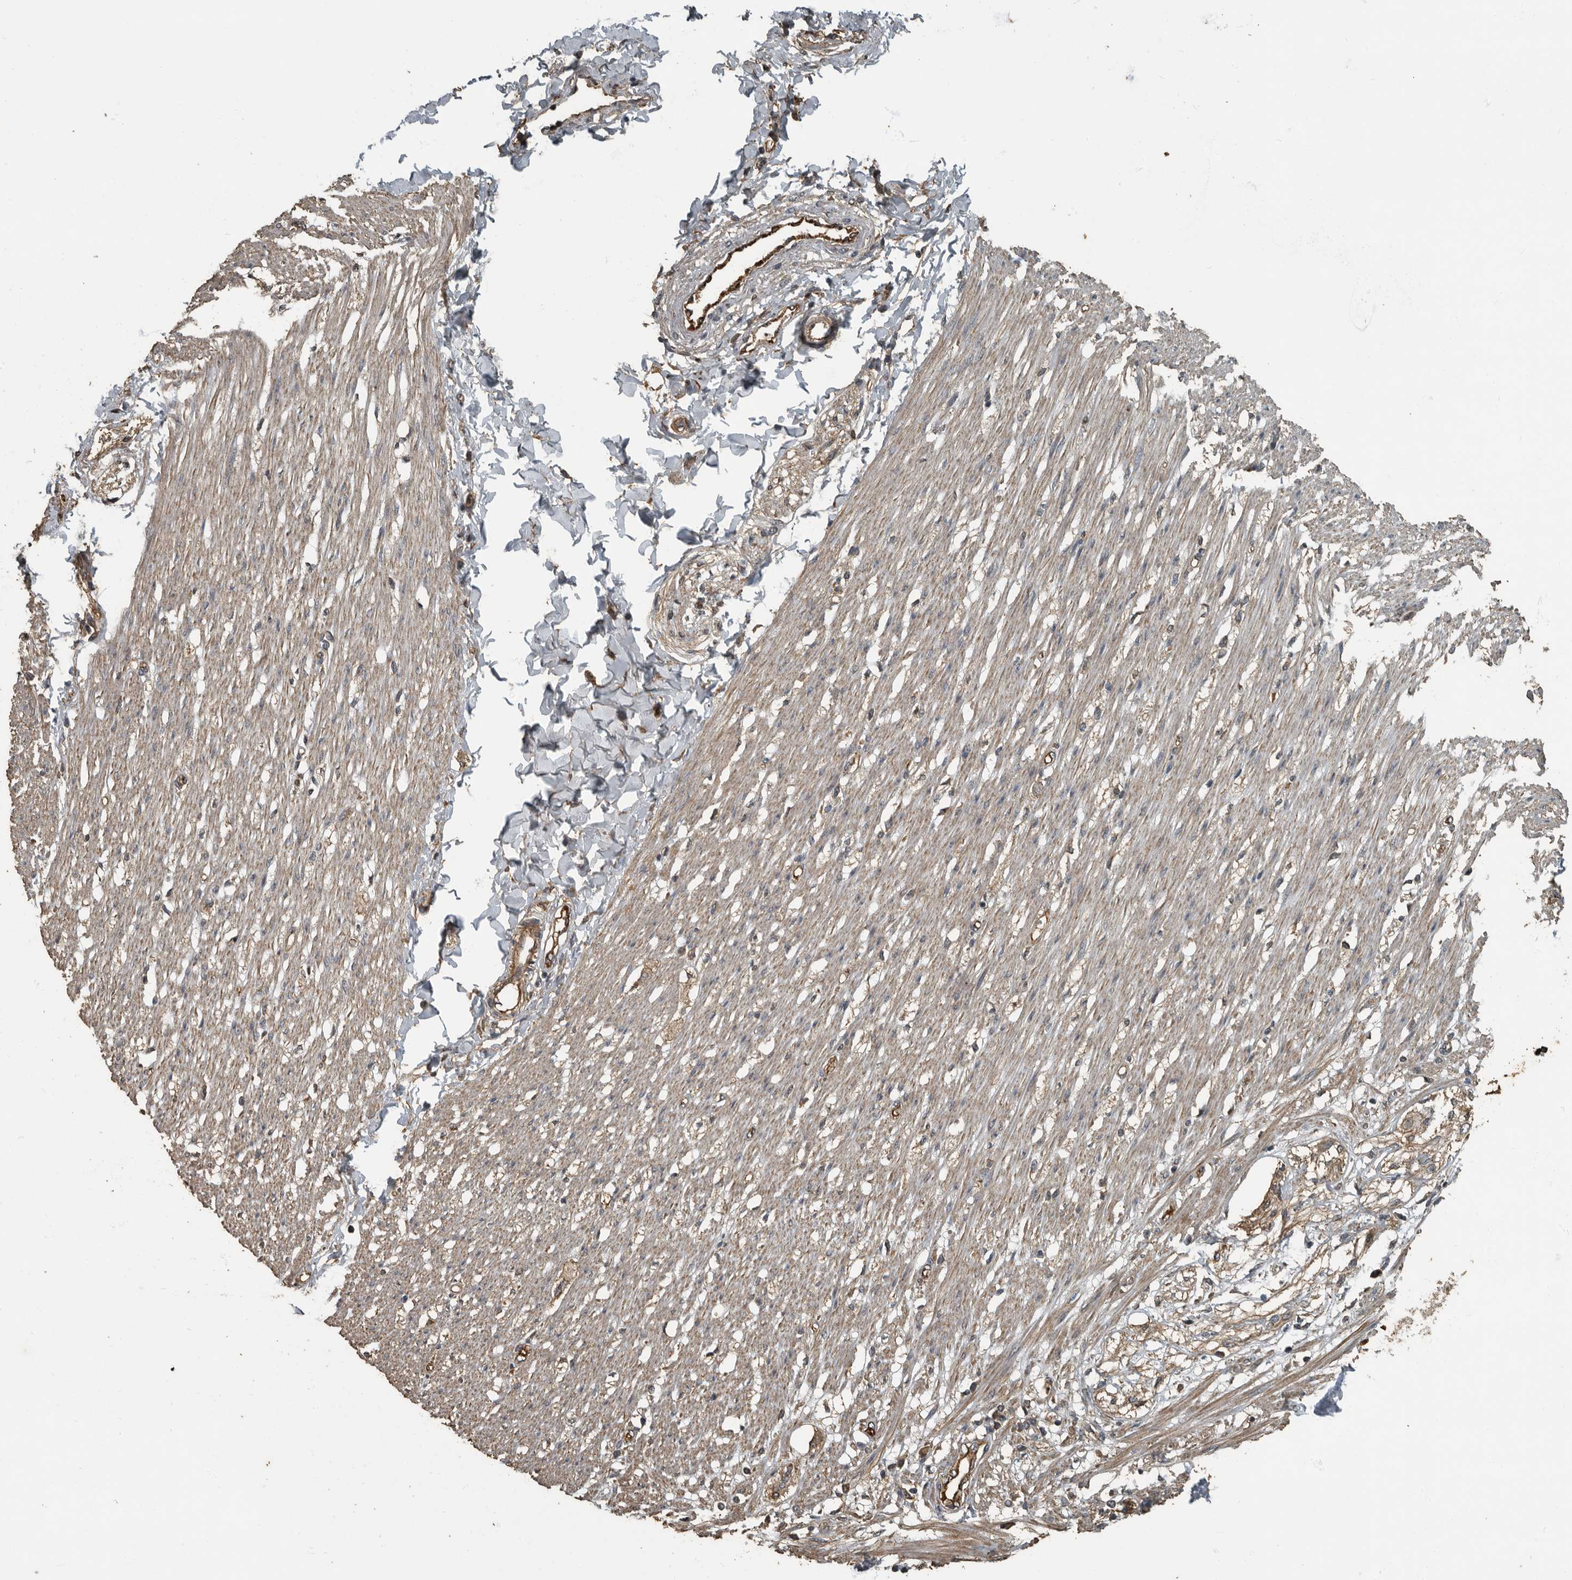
{"staining": {"intensity": "weak", "quantity": "25%-75%", "location": "cytoplasmic/membranous"}, "tissue": "smooth muscle", "cell_type": "Smooth muscle cells", "image_type": "normal", "snomed": [{"axis": "morphology", "description": "Normal tissue, NOS"}, {"axis": "morphology", "description": "Adenocarcinoma, NOS"}, {"axis": "topography", "description": "Colon"}, {"axis": "topography", "description": "Peripheral nerve tissue"}], "caption": "Immunohistochemistry (IHC) (DAB) staining of normal smooth muscle demonstrates weak cytoplasmic/membranous protein positivity in approximately 25%-75% of smooth muscle cells.", "gene": "IL15RA", "patient": {"sex": "male", "age": 14}}